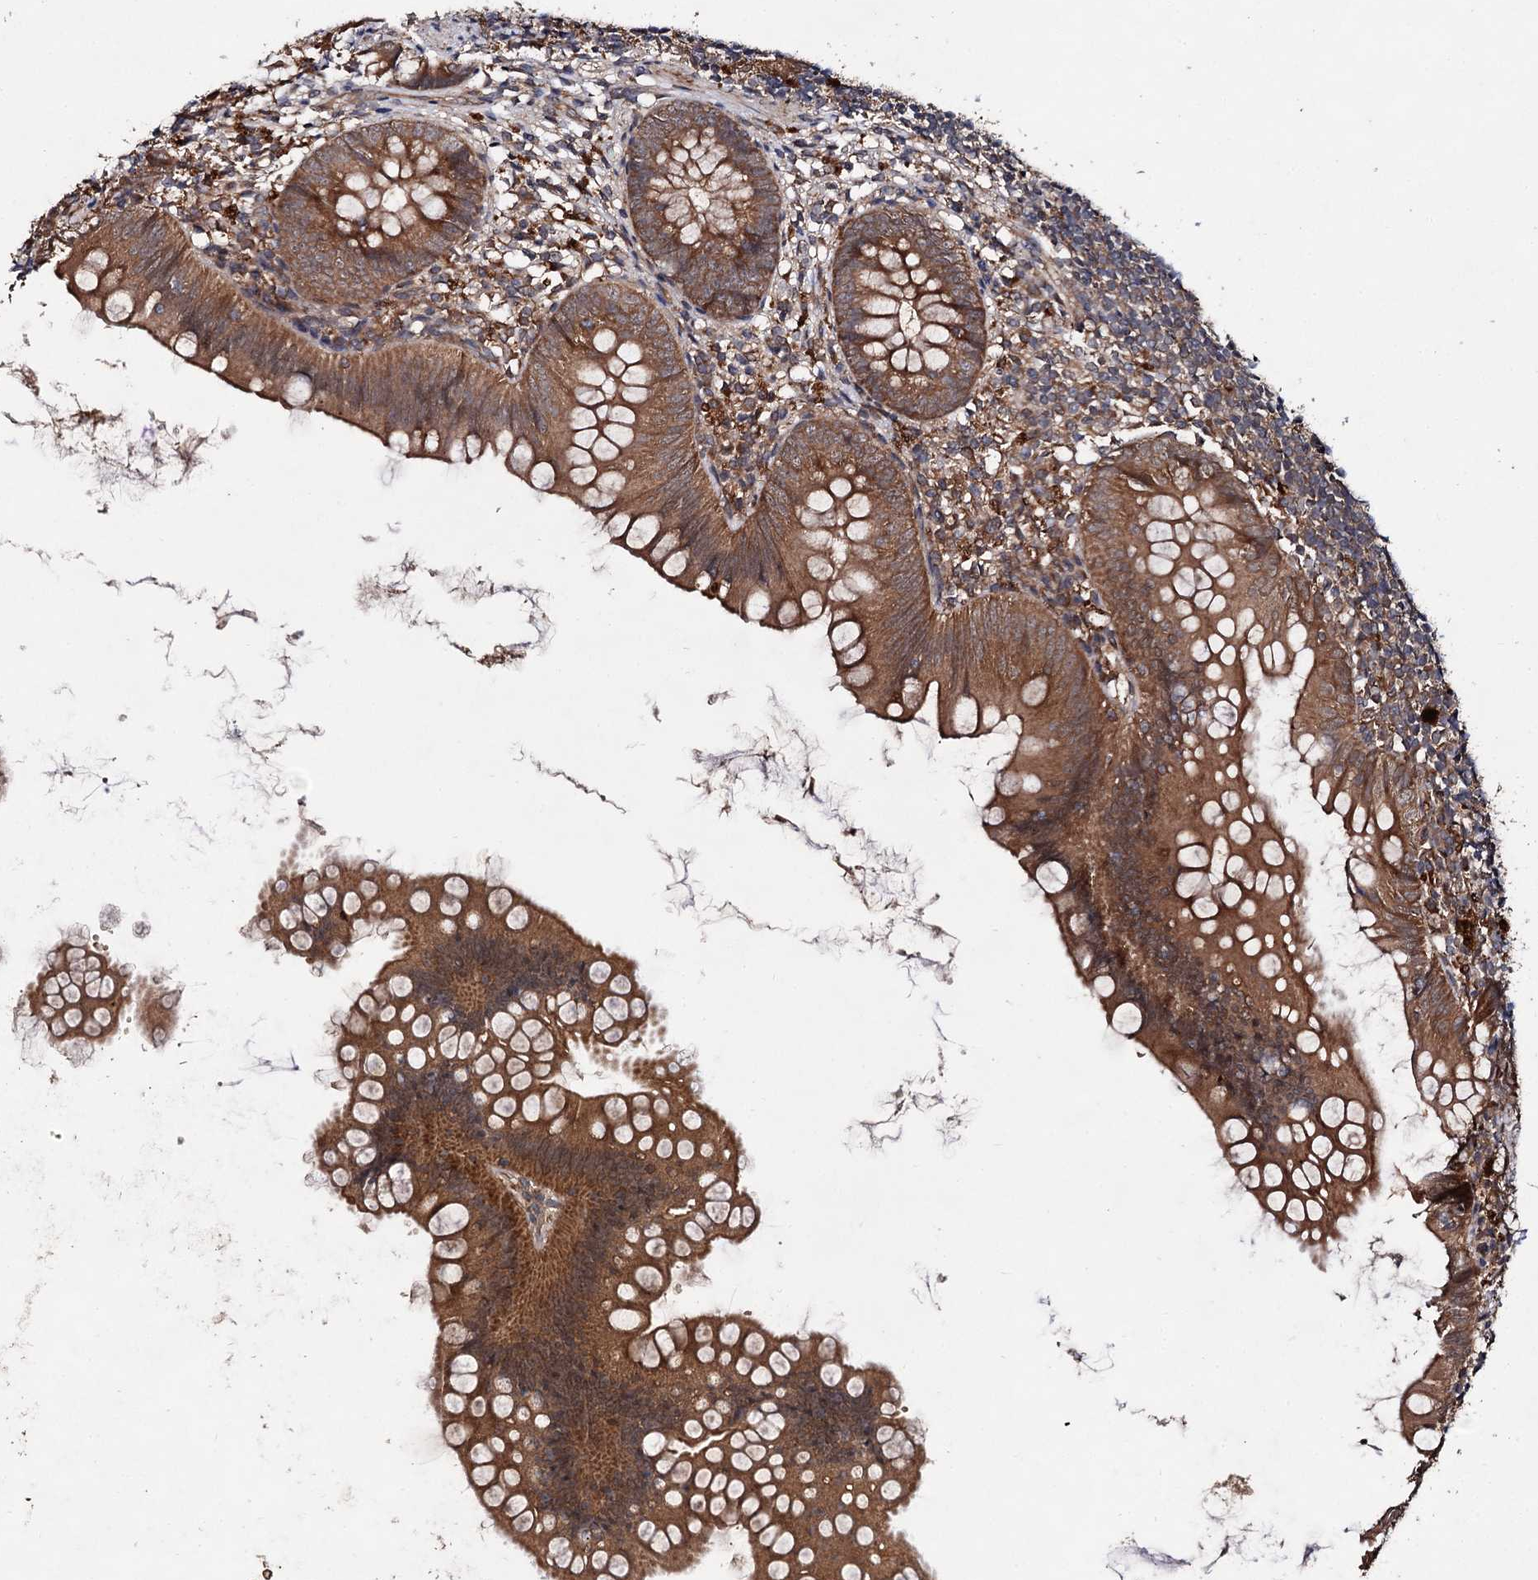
{"staining": {"intensity": "moderate", "quantity": ">75%", "location": "cytoplasmic/membranous"}, "tissue": "appendix", "cell_type": "Glandular cells", "image_type": "normal", "snomed": [{"axis": "morphology", "description": "Normal tissue, NOS"}, {"axis": "topography", "description": "Appendix"}], "caption": "The histopathology image shows immunohistochemical staining of benign appendix. There is moderate cytoplasmic/membranous expression is appreciated in about >75% of glandular cells. Nuclei are stained in blue.", "gene": "TEX9", "patient": {"sex": "female", "age": 62}}